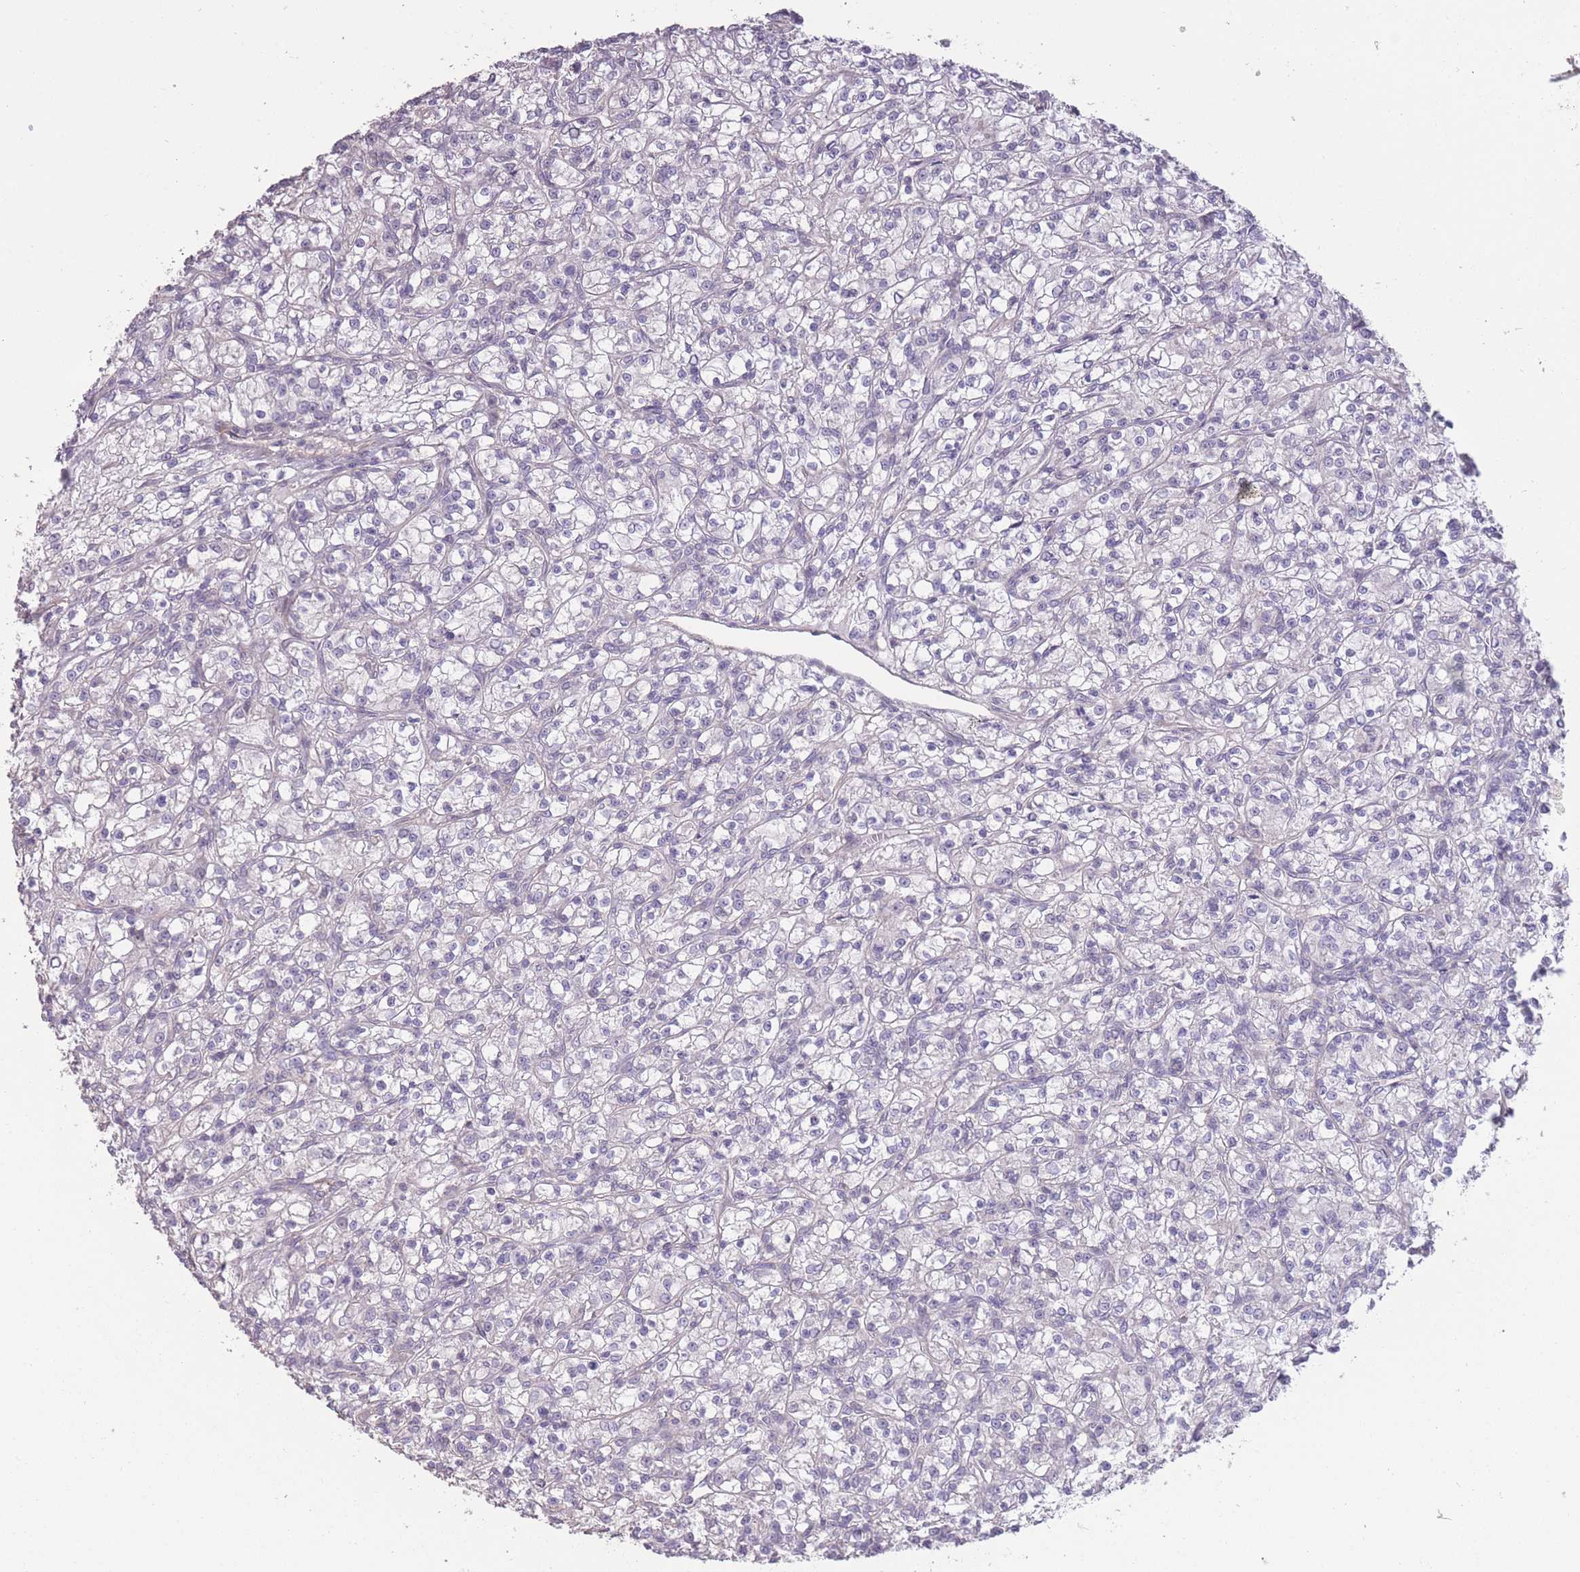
{"staining": {"intensity": "negative", "quantity": "none", "location": "none"}, "tissue": "renal cancer", "cell_type": "Tumor cells", "image_type": "cancer", "snomed": [{"axis": "morphology", "description": "Adenocarcinoma, NOS"}, {"axis": "topography", "description": "Kidney"}], "caption": "The micrograph reveals no staining of tumor cells in adenocarcinoma (renal). (DAB (3,3'-diaminobenzidine) immunohistochemistry visualized using brightfield microscopy, high magnification).", "gene": "RSPH10B", "patient": {"sex": "female", "age": 59}}